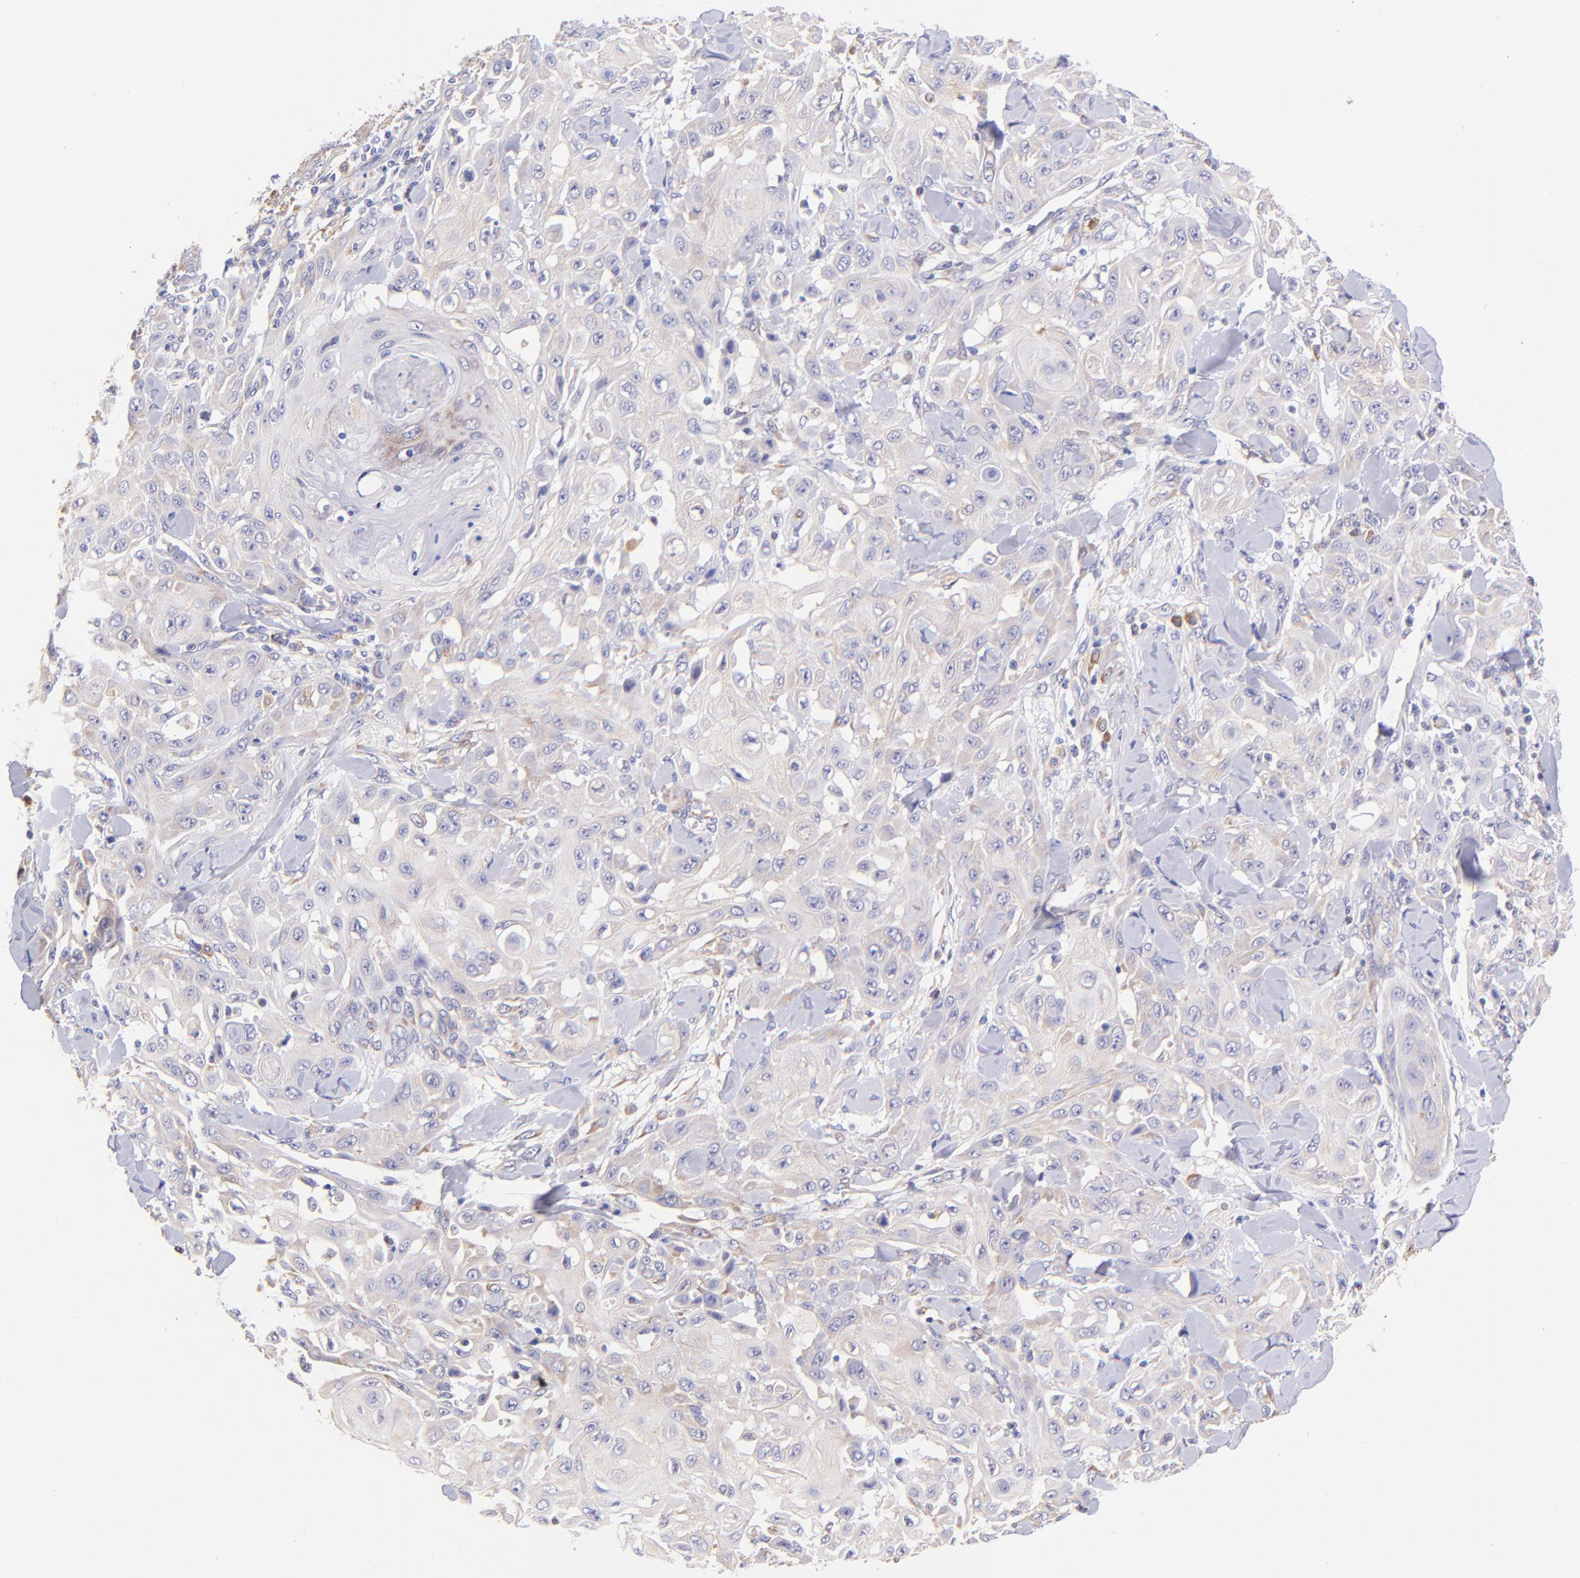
{"staining": {"intensity": "weak", "quantity": "25%-75%", "location": "cytoplasmic/membranous"}, "tissue": "skin cancer", "cell_type": "Tumor cells", "image_type": "cancer", "snomed": [{"axis": "morphology", "description": "Squamous cell carcinoma, NOS"}, {"axis": "topography", "description": "Skin"}], "caption": "Immunohistochemical staining of human skin cancer (squamous cell carcinoma) demonstrates weak cytoplasmic/membranous protein positivity in approximately 25%-75% of tumor cells.", "gene": "RPL11", "patient": {"sex": "male", "age": 24}}